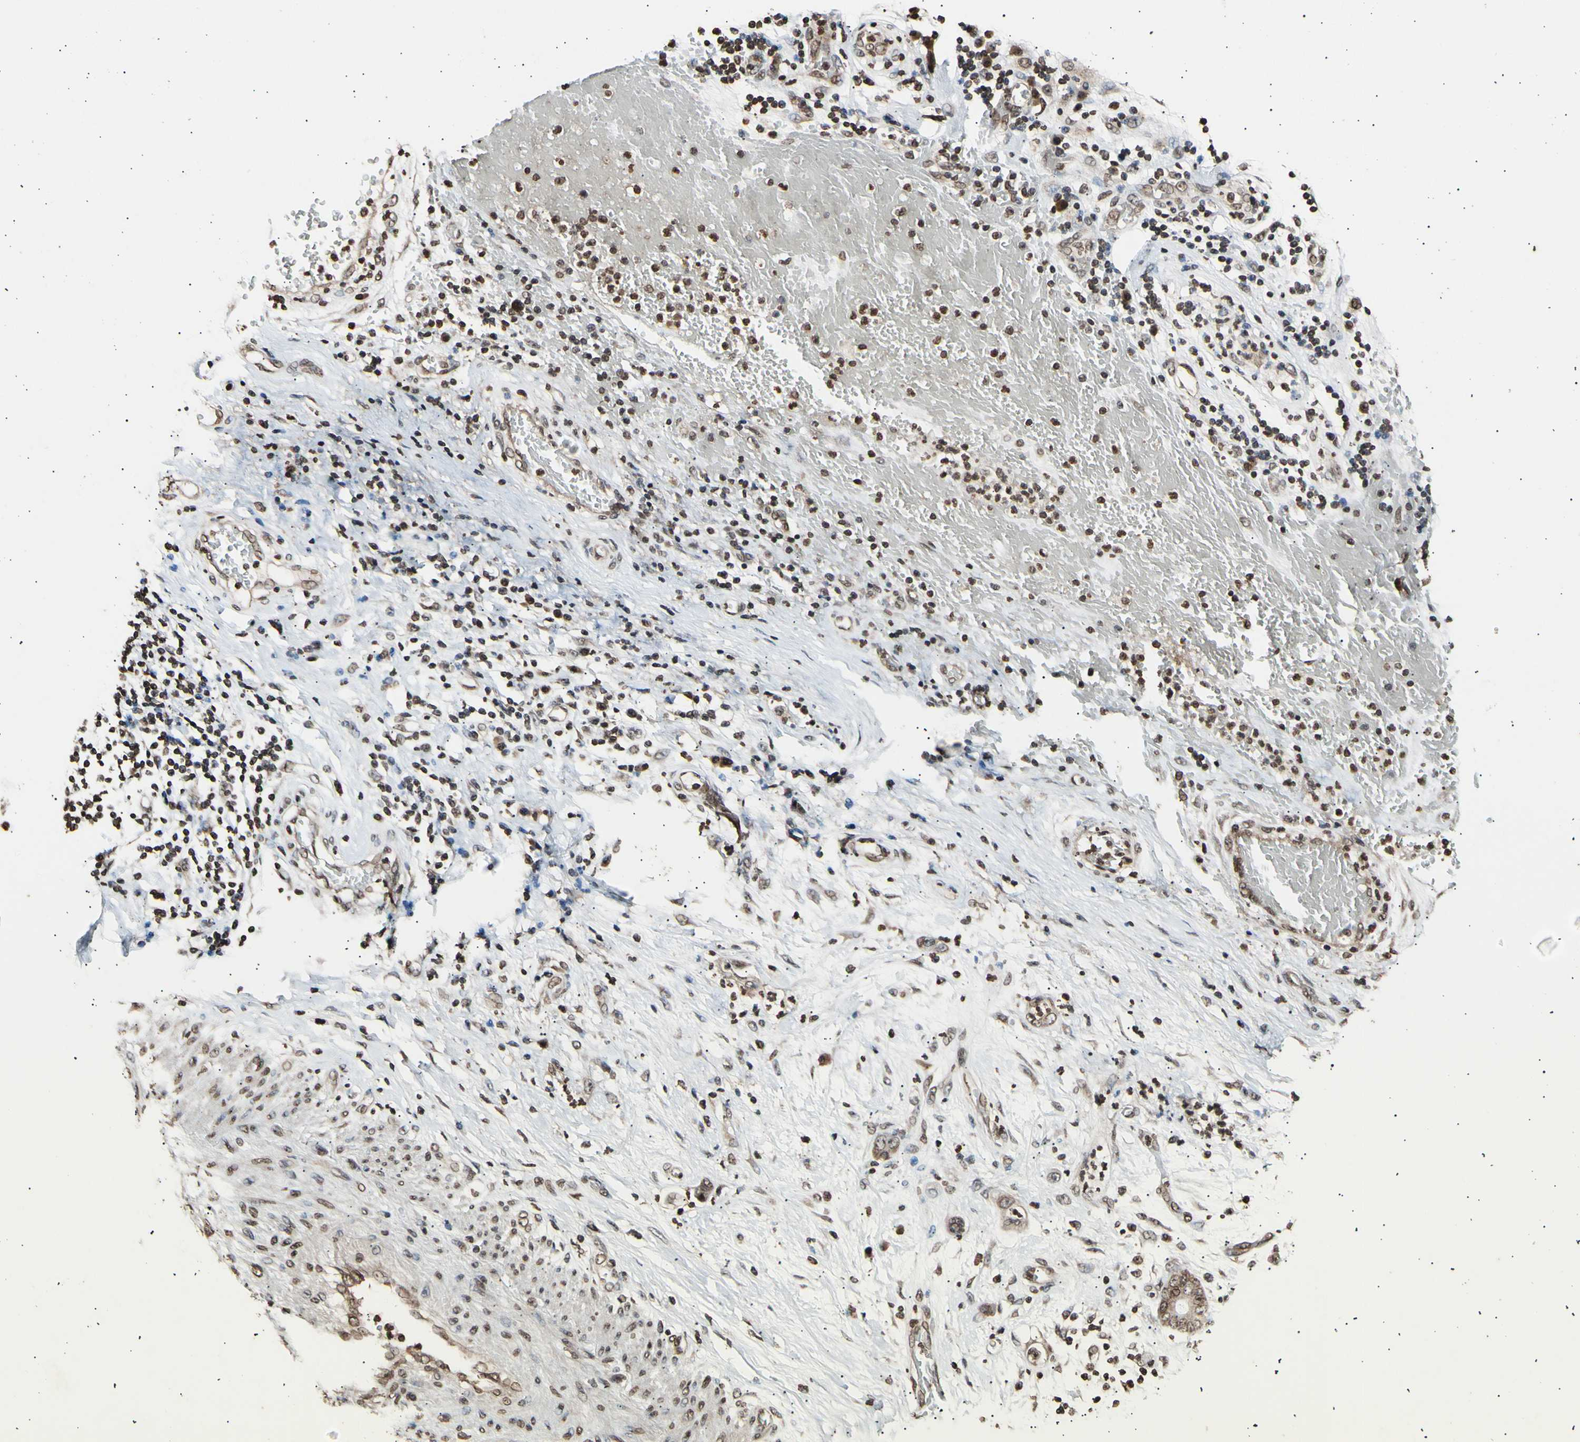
{"staining": {"intensity": "moderate", "quantity": ">75%", "location": "cytoplasmic/membranous,nuclear"}, "tissue": "stomach cancer", "cell_type": "Tumor cells", "image_type": "cancer", "snomed": [{"axis": "morphology", "description": "Adenocarcinoma, NOS"}, {"axis": "topography", "description": "Stomach"}], "caption": "An image of human stomach adenocarcinoma stained for a protein demonstrates moderate cytoplasmic/membranous and nuclear brown staining in tumor cells.", "gene": "ANAPC7", "patient": {"sex": "female", "age": 73}}